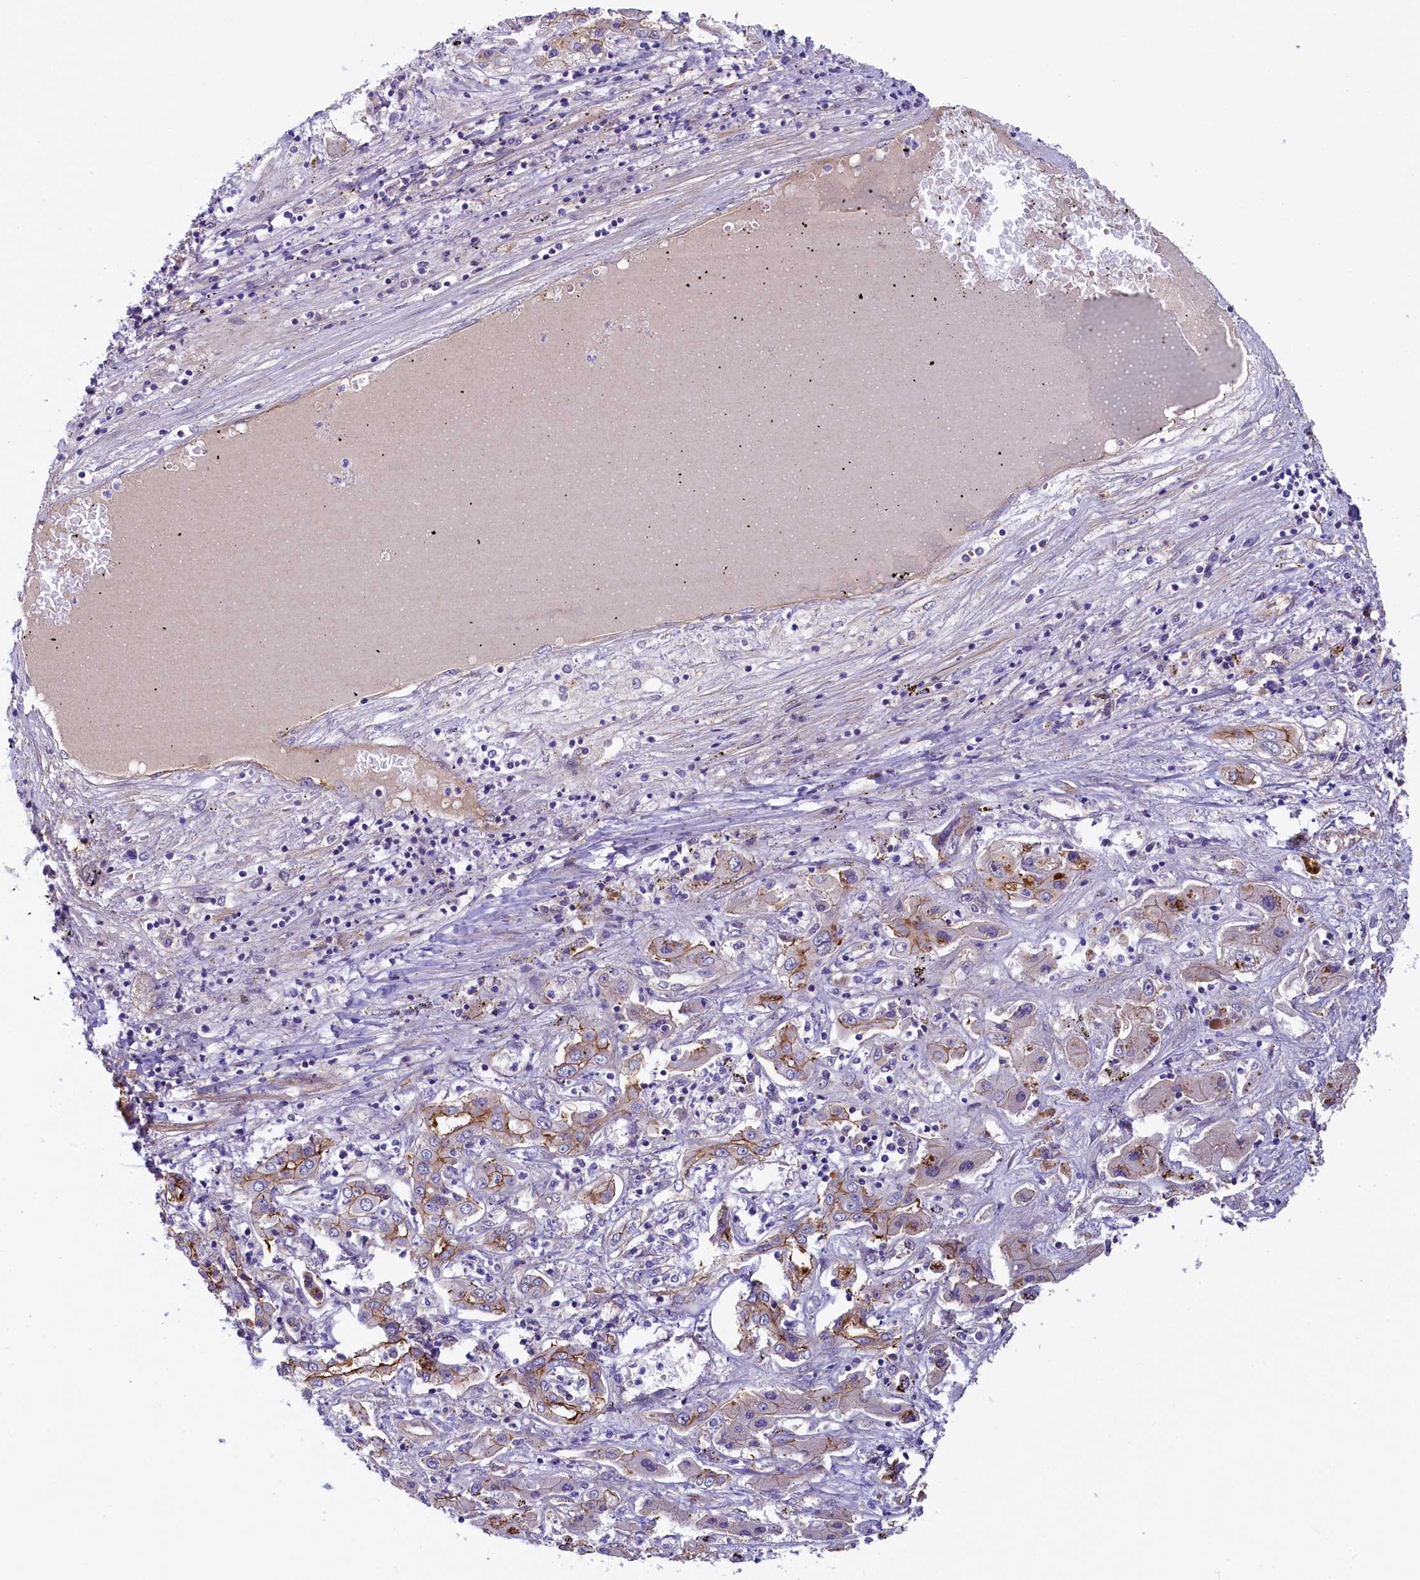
{"staining": {"intensity": "moderate", "quantity": "<25%", "location": "cytoplasmic/membranous"}, "tissue": "liver cancer", "cell_type": "Tumor cells", "image_type": "cancer", "snomed": [{"axis": "morphology", "description": "Cholangiocarcinoma"}, {"axis": "topography", "description": "Liver"}], "caption": "There is low levels of moderate cytoplasmic/membranous positivity in tumor cells of cholangiocarcinoma (liver), as demonstrated by immunohistochemical staining (brown color).", "gene": "ARL14EP", "patient": {"sex": "male", "age": 67}}